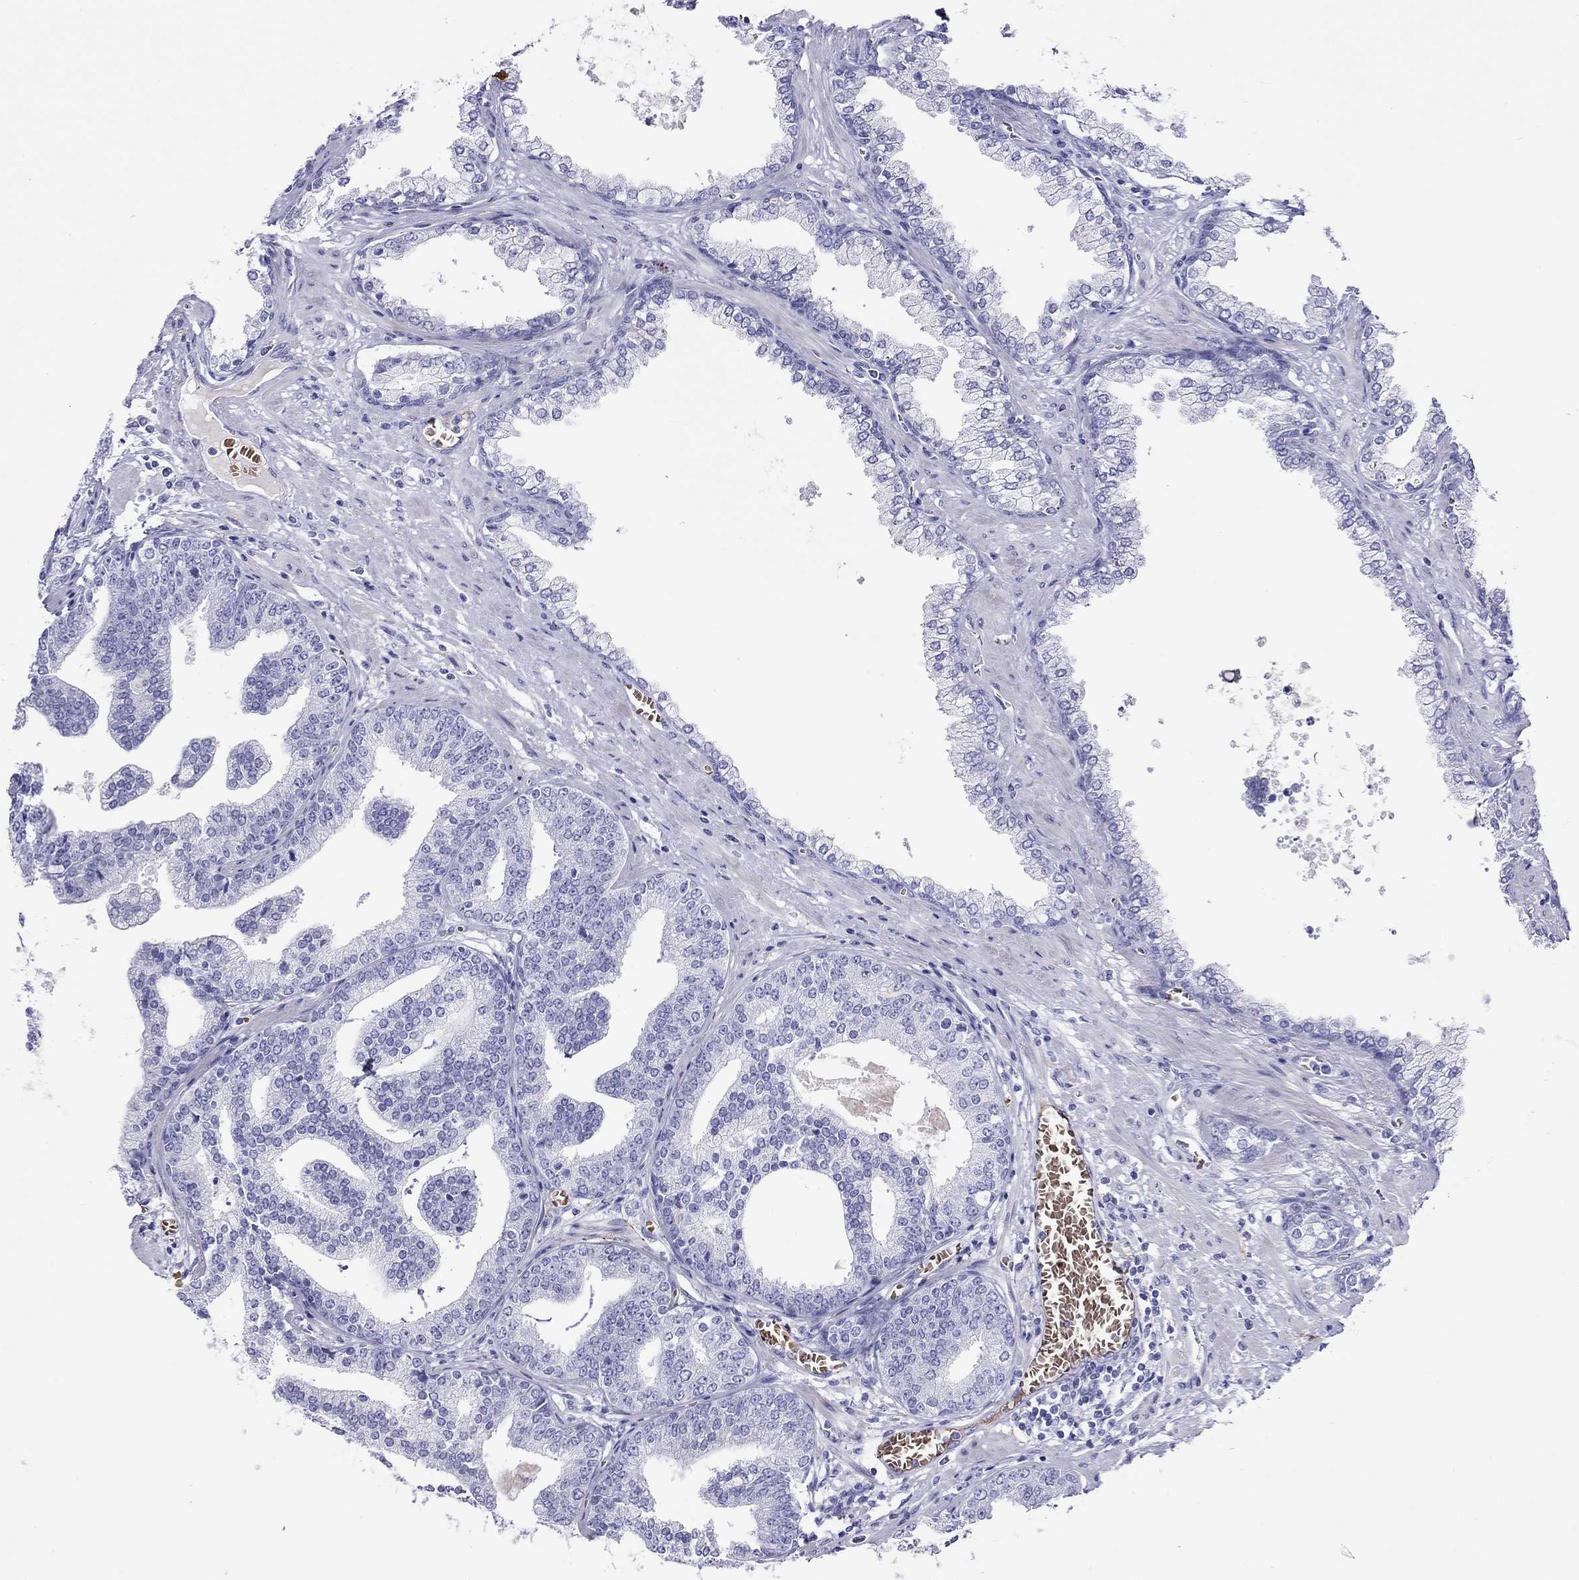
{"staining": {"intensity": "negative", "quantity": "none", "location": "none"}, "tissue": "prostate cancer", "cell_type": "Tumor cells", "image_type": "cancer", "snomed": [{"axis": "morphology", "description": "Adenocarcinoma, NOS"}, {"axis": "topography", "description": "Prostate"}], "caption": "An immunohistochemistry (IHC) micrograph of prostate adenocarcinoma is shown. There is no staining in tumor cells of prostate adenocarcinoma. (Brightfield microscopy of DAB immunohistochemistry (IHC) at high magnification).", "gene": "PTPRN", "patient": {"sex": "male", "age": 64}}